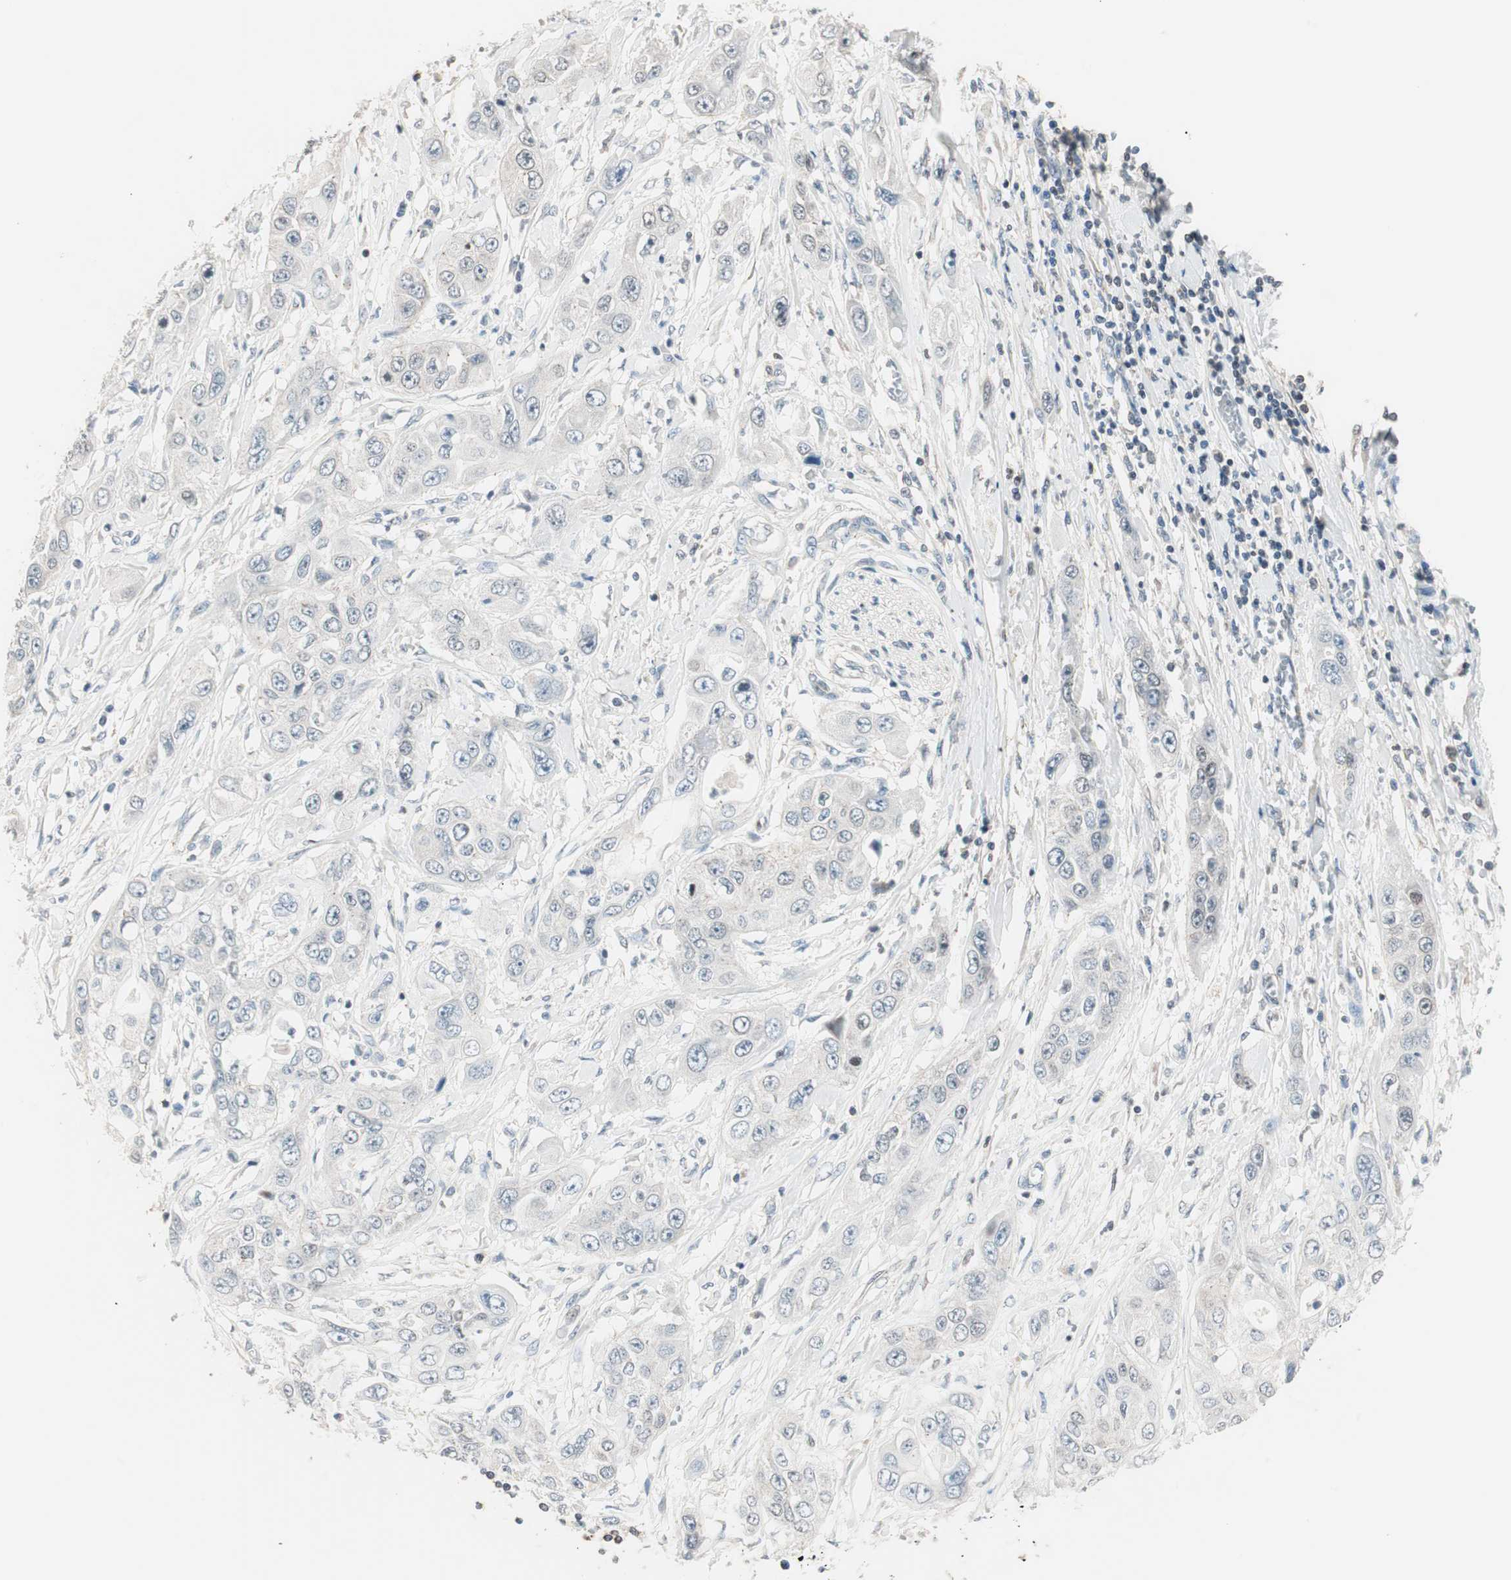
{"staining": {"intensity": "negative", "quantity": "none", "location": "none"}, "tissue": "pancreatic cancer", "cell_type": "Tumor cells", "image_type": "cancer", "snomed": [{"axis": "morphology", "description": "Adenocarcinoma, NOS"}, {"axis": "topography", "description": "Pancreas"}], "caption": "An IHC image of pancreatic adenocarcinoma is shown. There is no staining in tumor cells of pancreatic adenocarcinoma. Nuclei are stained in blue.", "gene": "RAD54B", "patient": {"sex": "female", "age": 70}}